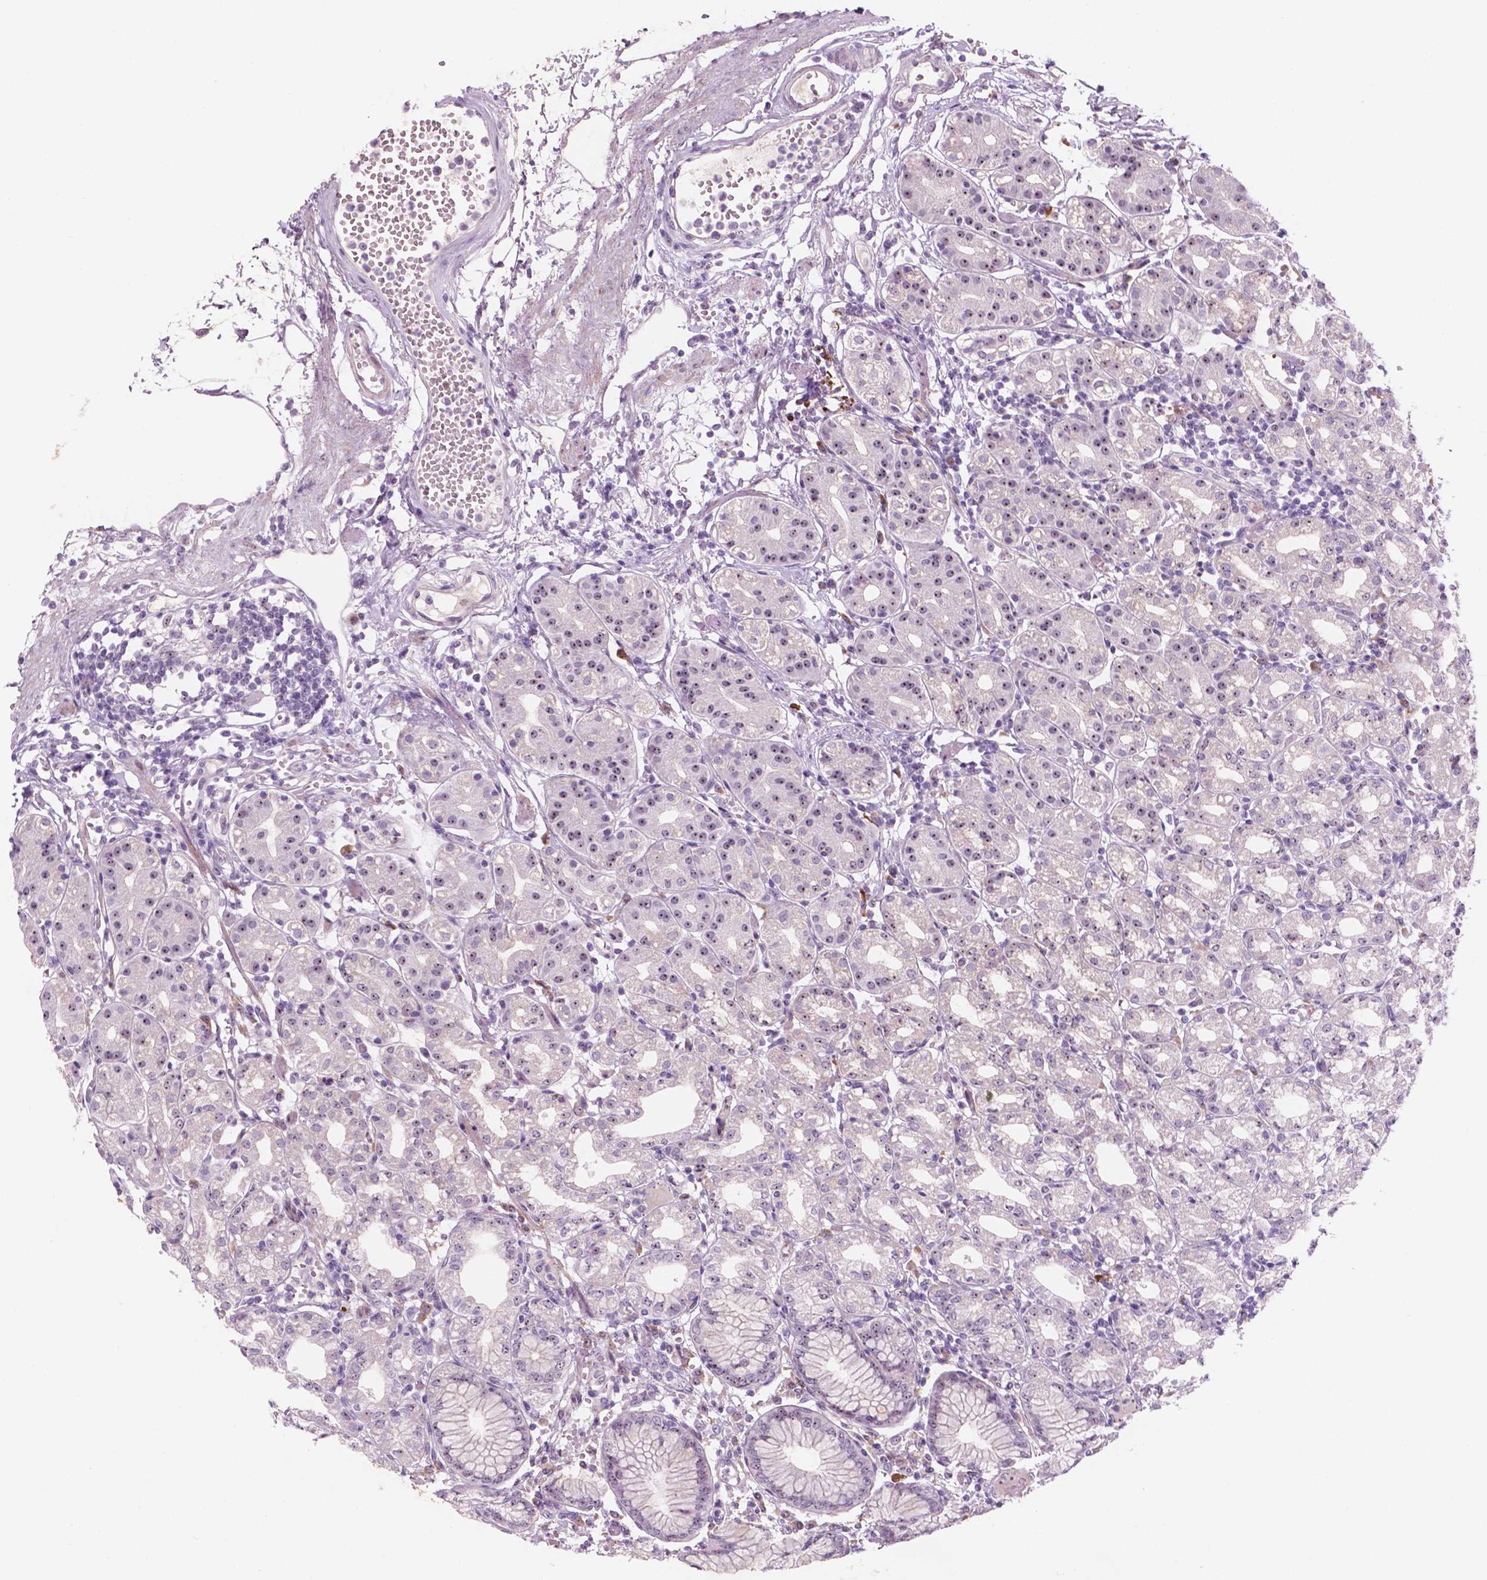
{"staining": {"intensity": "weak", "quantity": "25%-75%", "location": "nuclear"}, "tissue": "stomach", "cell_type": "Glandular cells", "image_type": "normal", "snomed": [{"axis": "morphology", "description": "Normal tissue, NOS"}, {"axis": "topography", "description": "Skeletal muscle"}, {"axis": "topography", "description": "Stomach"}], "caption": "Weak nuclear protein expression is identified in approximately 25%-75% of glandular cells in stomach.", "gene": "ZNF853", "patient": {"sex": "female", "age": 57}}